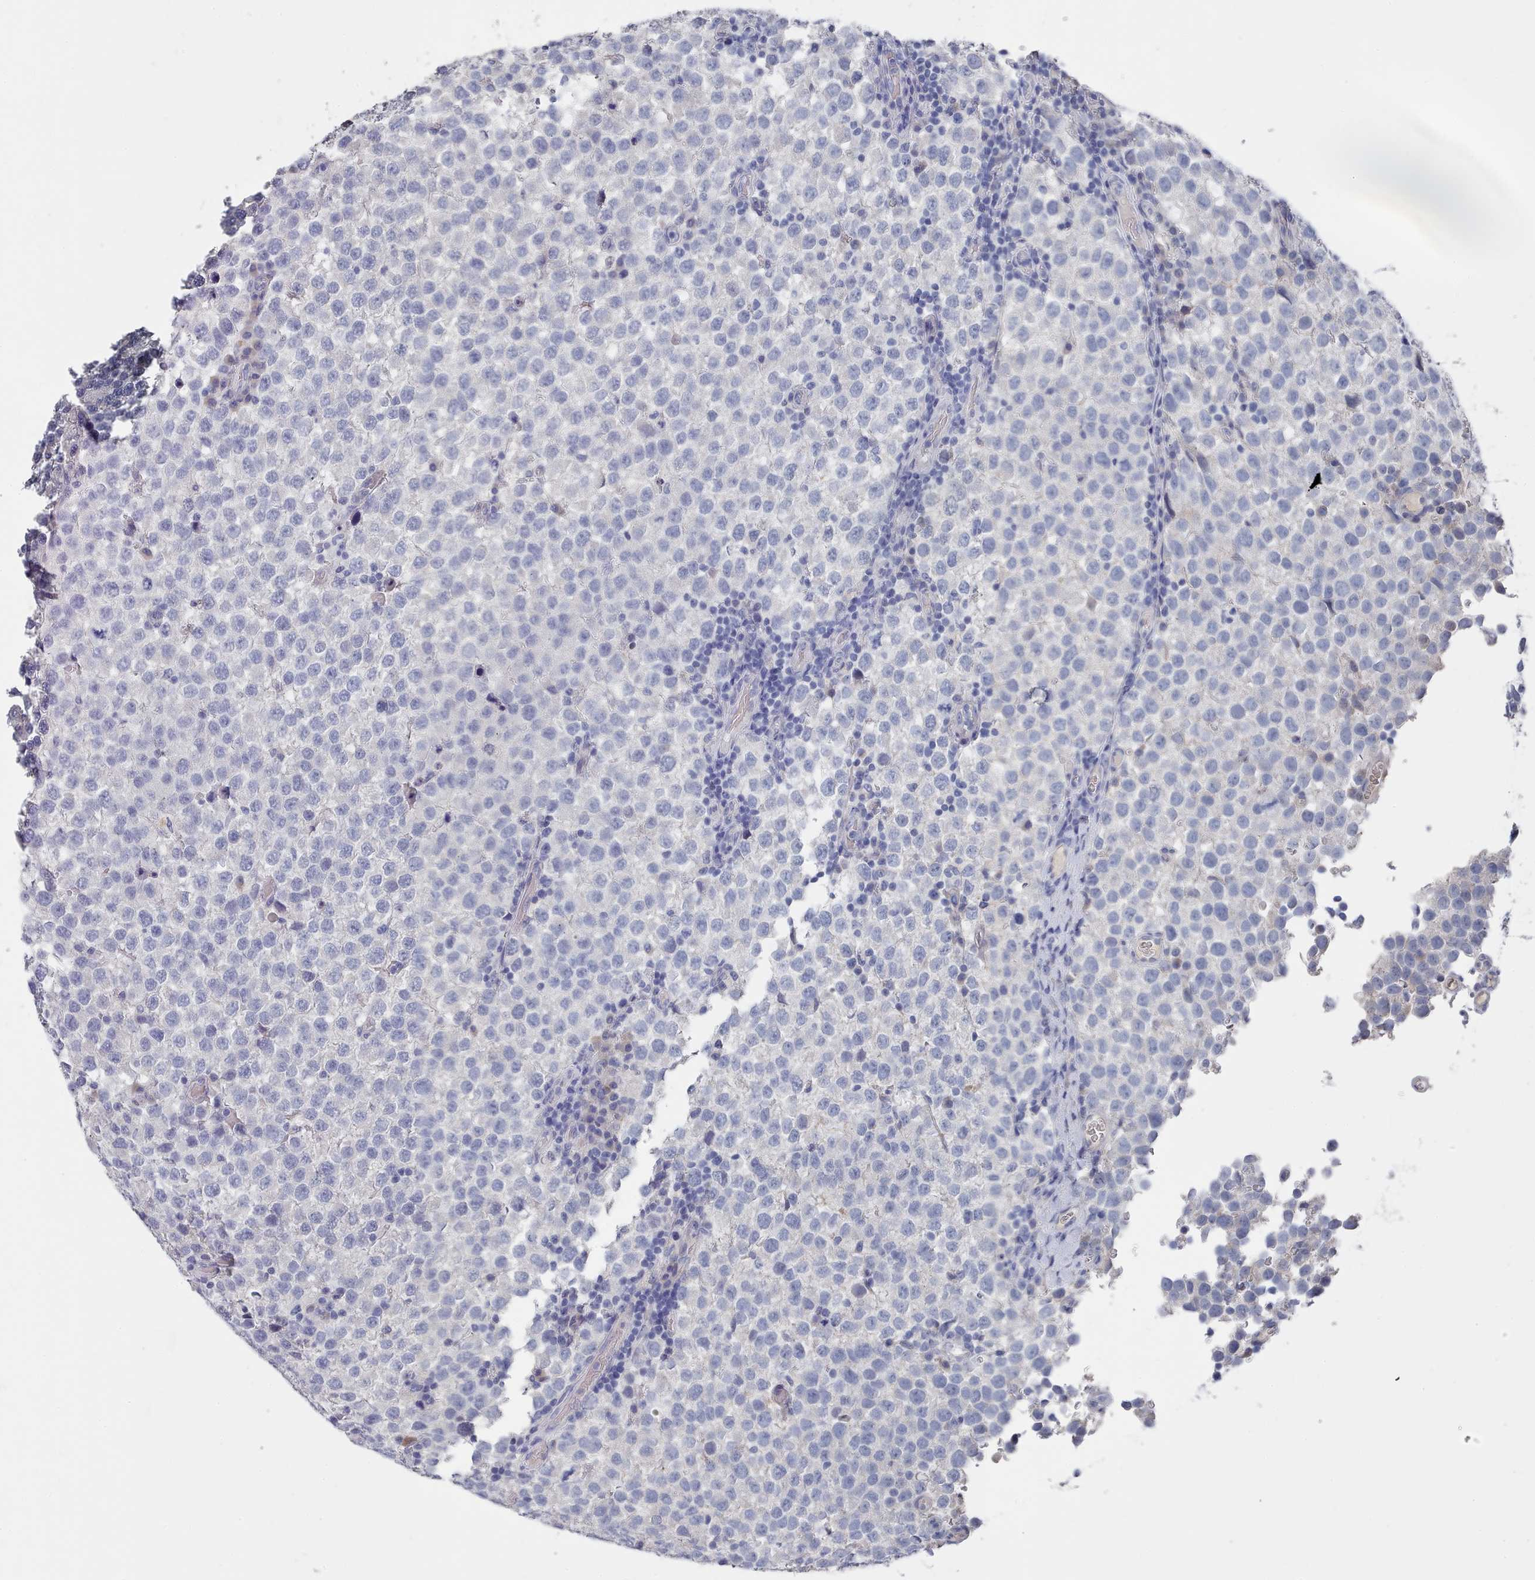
{"staining": {"intensity": "negative", "quantity": "none", "location": "none"}, "tissue": "testis cancer", "cell_type": "Tumor cells", "image_type": "cancer", "snomed": [{"axis": "morphology", "description": "Seminoma, NOS"}, {"axis": "topography", "description": "Testis"}], "caption": "IHC histopathology image of neoplastic tissue: human testis seminoma stained with DAB (3,3'-diaminobenzidine) reveals no significant protein positivity in tumor cells.", "gene": "ACAD11", "patient": {"sex": "male", "age": 34}}